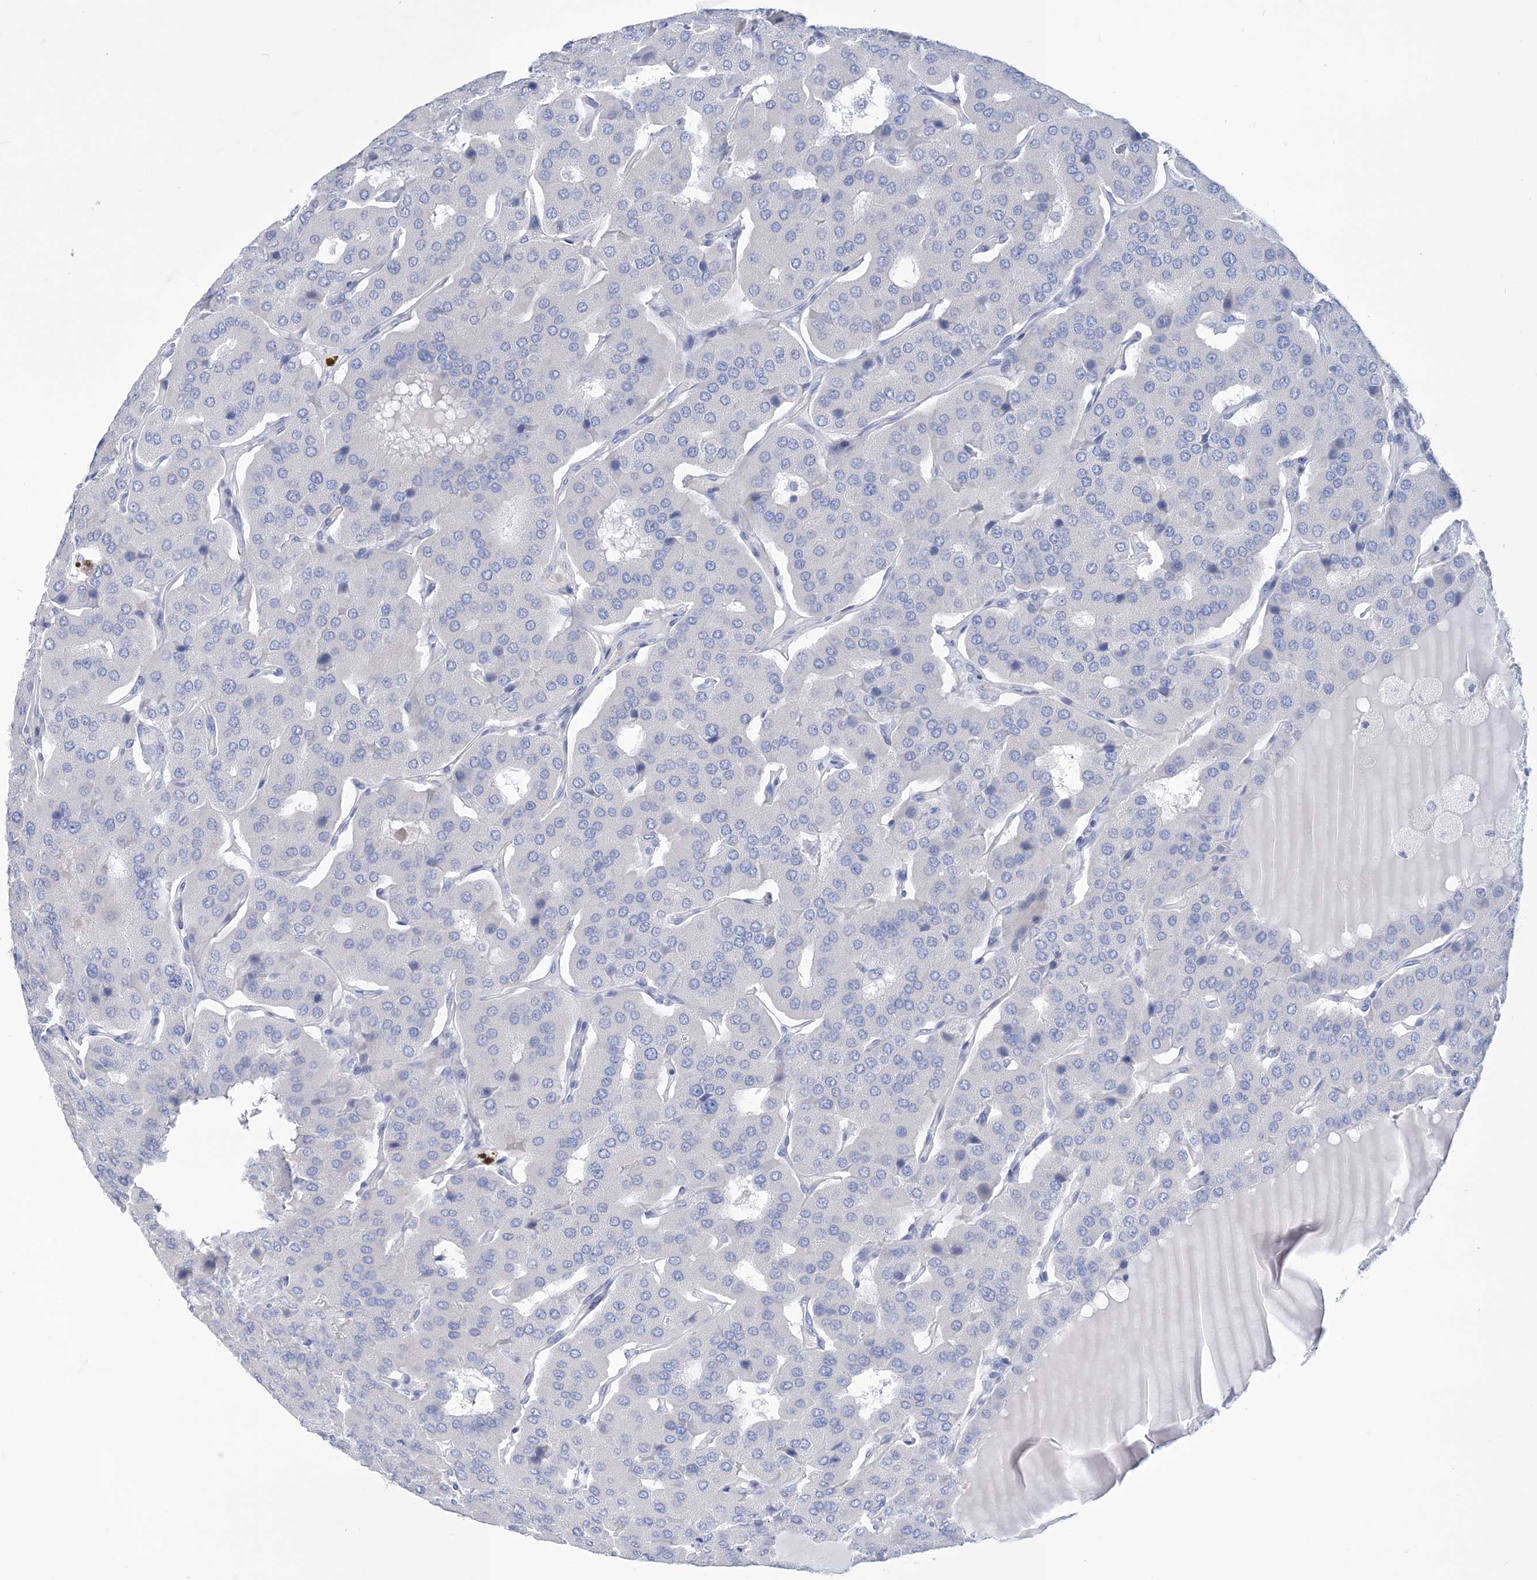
{"staining": {"intensity": "negative", "quantity": "none", "location": "none"}, "tissue": "parathyroid gland", "cell_type": "Glandular cells", "image_type": "normal", "snomed": [{"axis": "morphology", "description": "Normal tissue, NOS"}, {"axis": "morphology", "description": "Adenoma, NOS"}, {"axis": "topography", "description": "Parathyroid gland"}], "caption": "A high-resolution histopathology image shows immunohistochemistry (IHC) staining of normal parathyroid gland, which exhibits no significant staining in glandular cells.", "gene": "WDR74", "patient": {"sex": "female", "age": 86}}